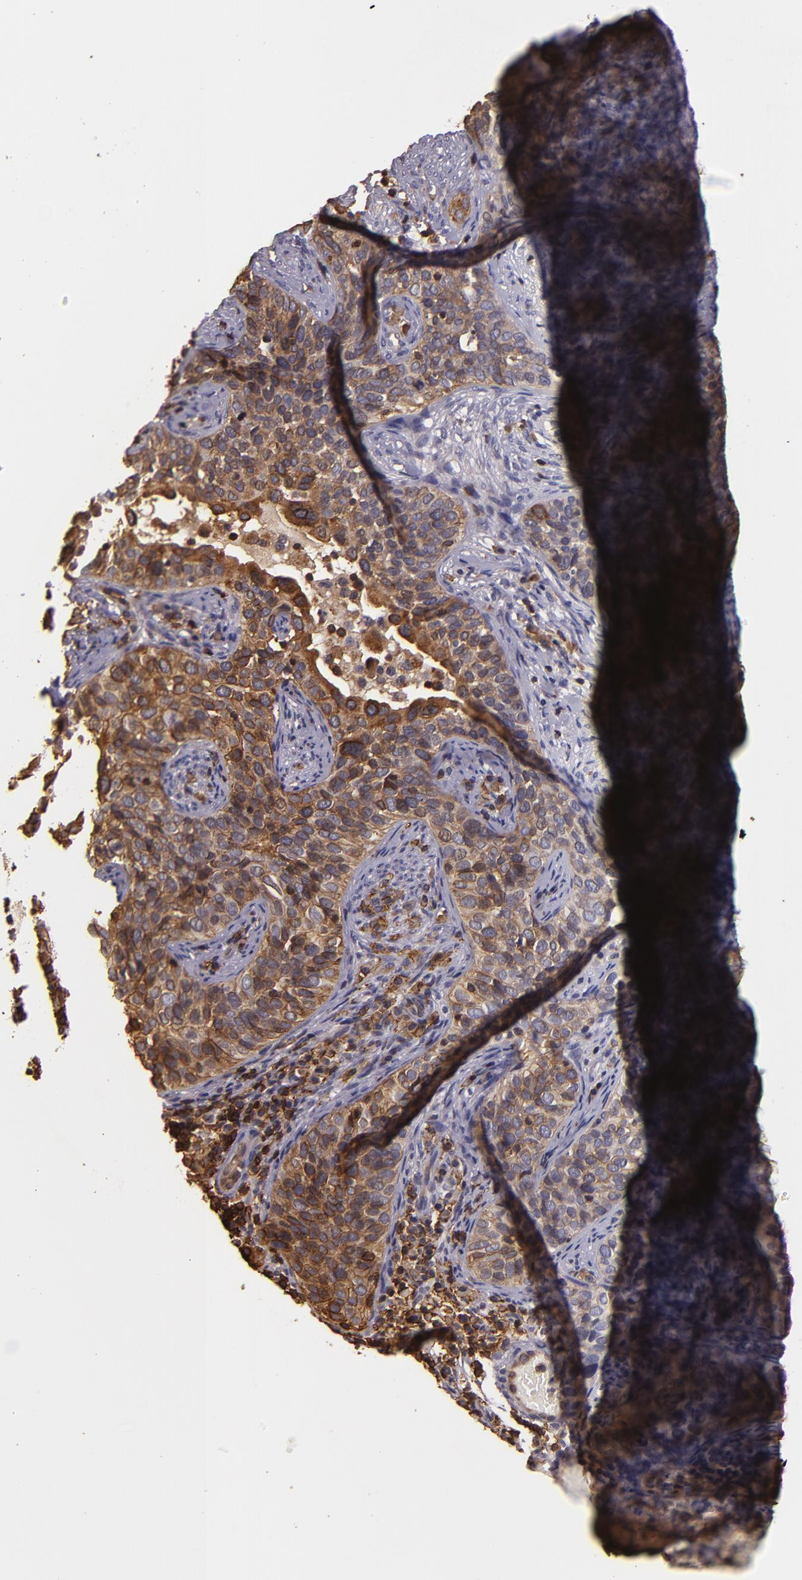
{"staining": {"intensity": "strong", "quantity": ">75%", "location": "cytoplasmic/membranous"}, "tissue": "cervical cancer", "cell_type": "Tumor cells", "image_type": "cancer", "snomed": [{"axis": "morphology", "description": "Squamous cell carcinoma, NOS"}, {"axis": "topography", "description": "Cervix"}], "caption": "Tumor cells exhibit strong cytoplasmic/membranous expression in approximately >75% of cells in cervical squamous cell carcinoma. The protein is shown in brown color, while the nuclei are stained blue.", "gene": "SLC9A3R1", "patient": {"sex": "female", "age": 31}}